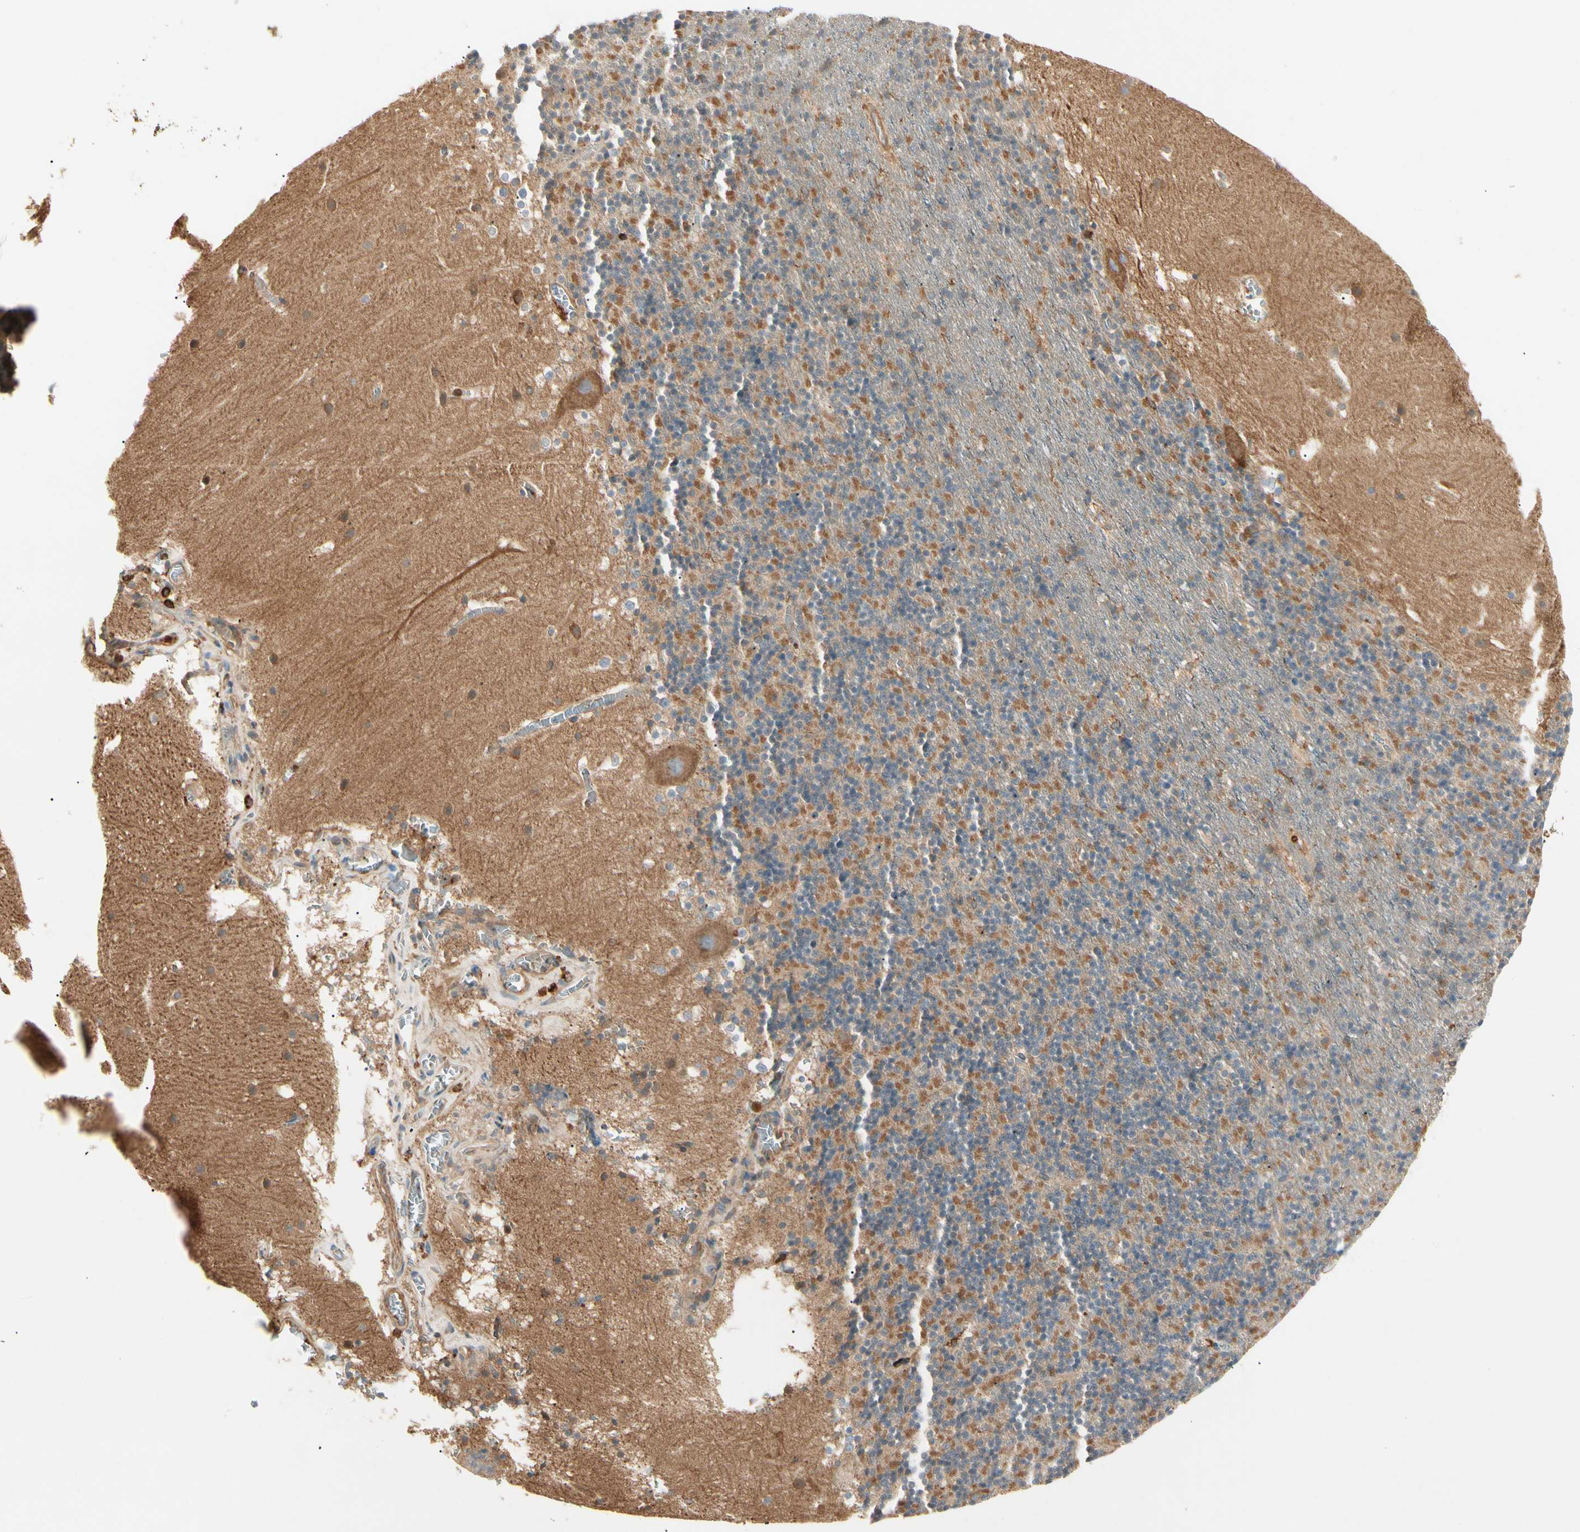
{"staining": {"intensity": "strong", "quantity": ">75%", "location": "cytoplasmic/membranous"}, "tissue": "cerebellum", "cell_type": "Cells in granular layer", "image_type": "normal", "snomed": [{"axis": "morphology", "description": "Normal tissue, NOS"}, {"axis": "topography", "description": "Cerebellum"}], "caption": "This is an image of immunohistochemistry staining of unremarkable cerebellum, which shows strong expression in the cytoplasmic/membranous of cells in granular layer.", "gene": "ARPC2", "patient": {"sex": "male", "age": 45}}